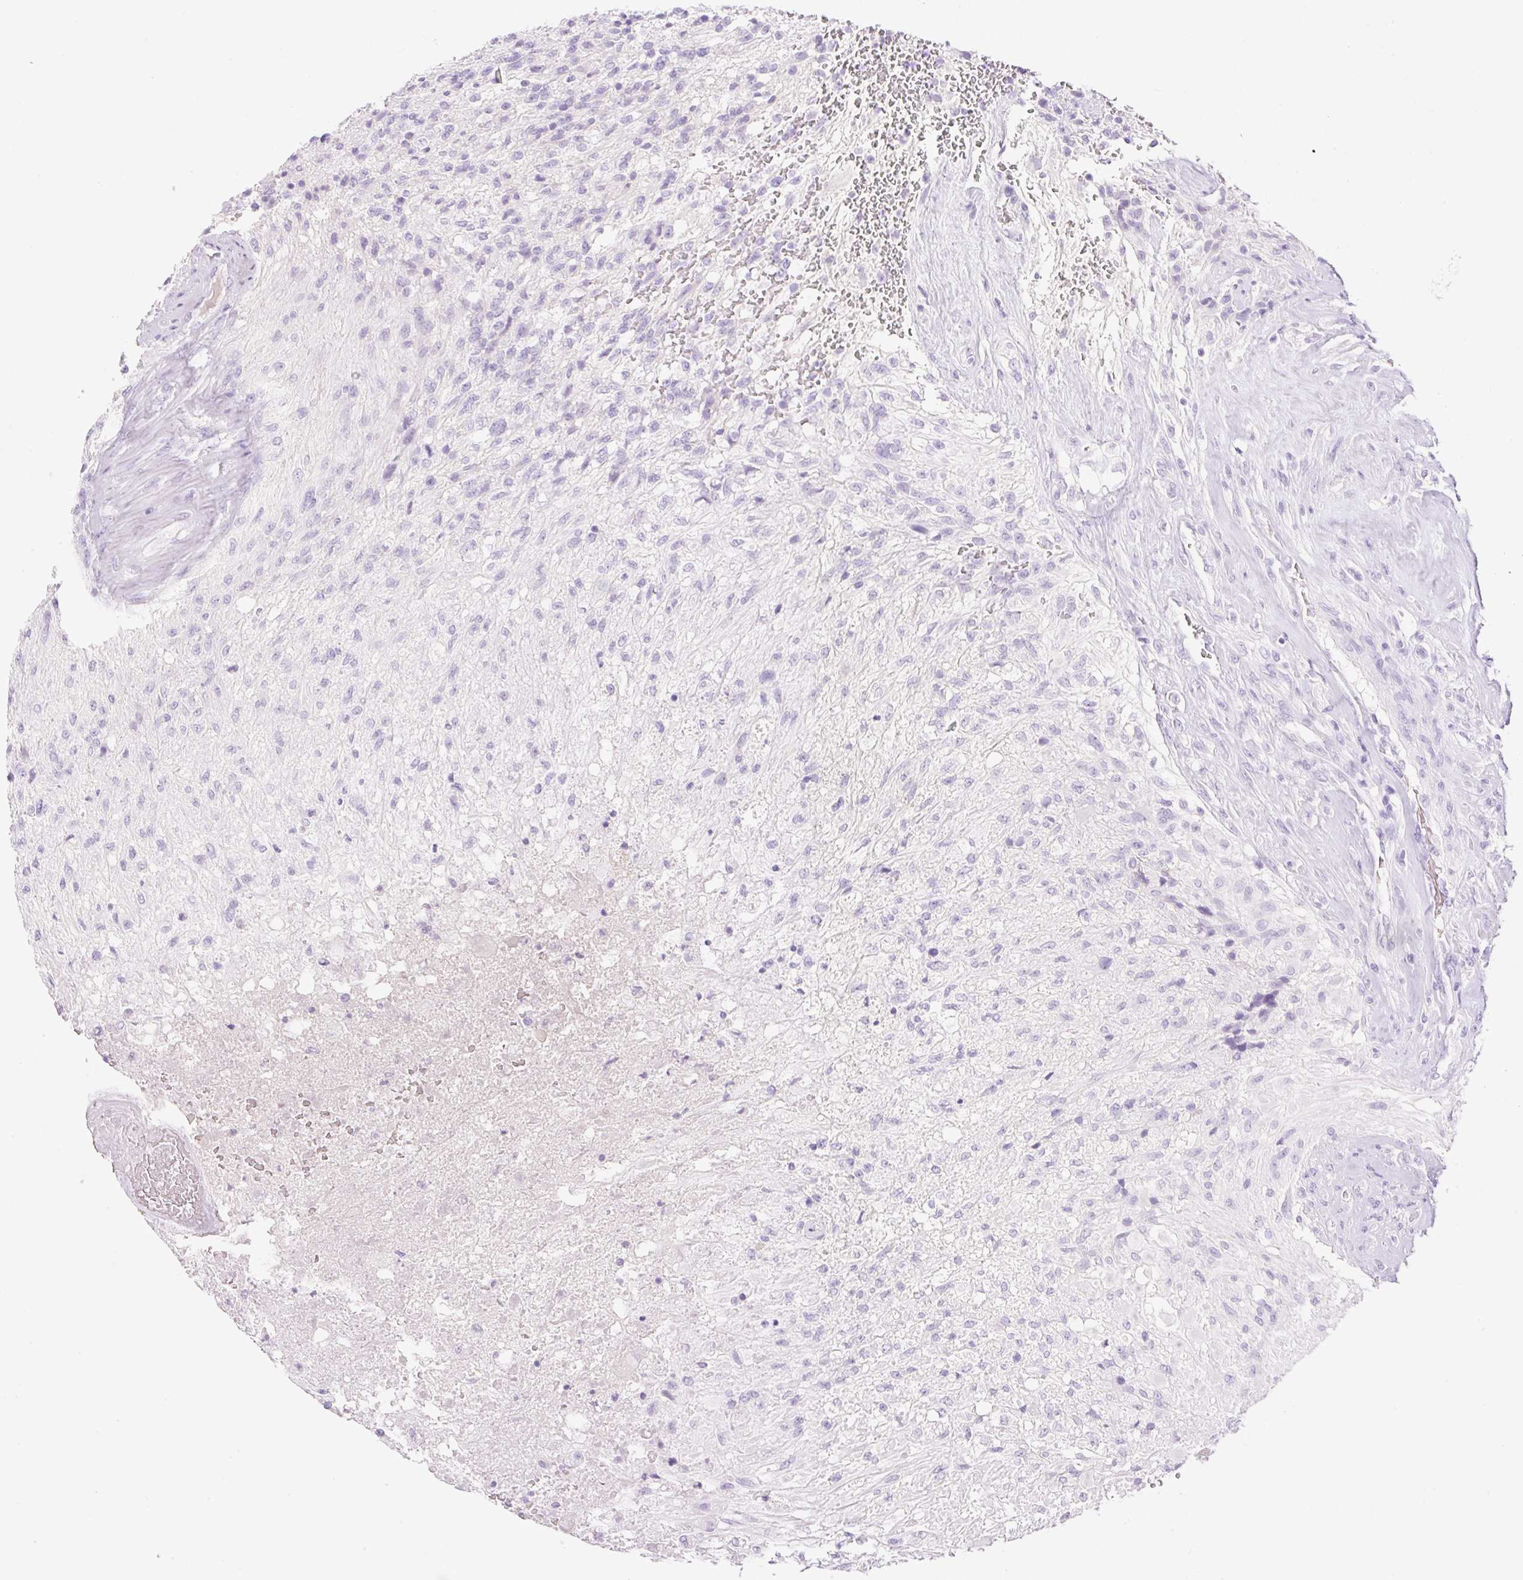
{"staining": {"intensity": "negative", "quantity": "none", "location": "none"}, "tissue": "glioma", "cell_type": "Tumor cells", "image_type": "cancer", "snomed": [{"axis": "morphology", "description": "Glioma, malignant, High grade"}, {"axis": "topography", "description": "Brain"}], "caption": "Immunohistochemical staining of malignant glioma (high-grade) reveals no significant staining in tumor cells.", "gene": "PALM3", "patient": {"sex": "male", "age": 56}}